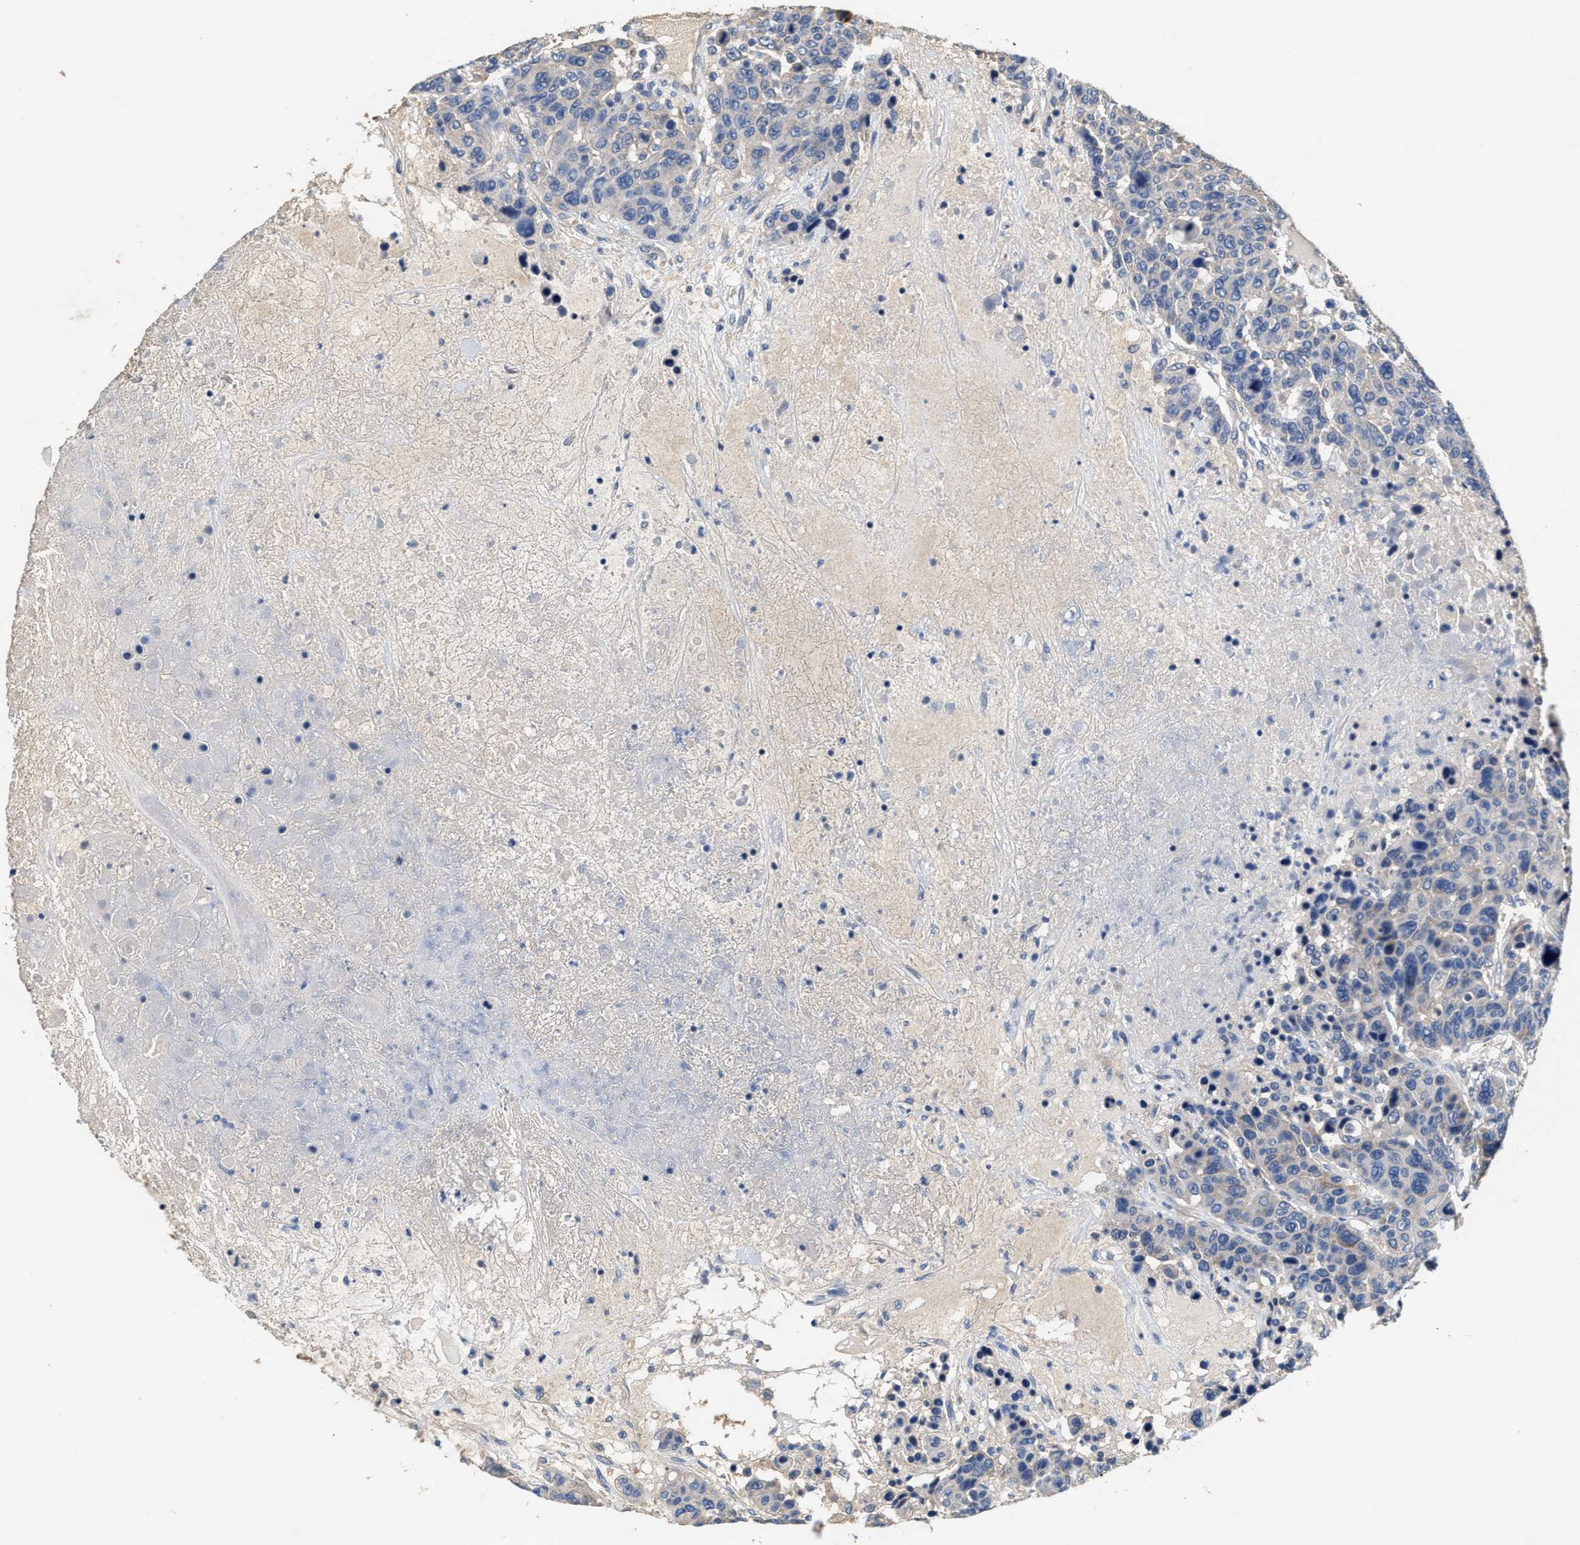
{"staining": {"intensity": "negative", "quantity": "none", "location": "none"}, "tissue": "breast cancer", "cell_type": "Tumor cells", "image_type": "cancer", "snomed": [{"axis": "morphology", "description": "Duct carcinoma"}, {"axis": "topography", "description": "Breast"}], "caption": "A micrograph of breast cancer (invasive ductal carcinoma) stained for a protein reveals no brown staining in tumor cells. (Immunohistochemistry, brightfield microscopy, high magnification).", "gene": "PEG10", "patient": {"sex": "female", "age": 37}}